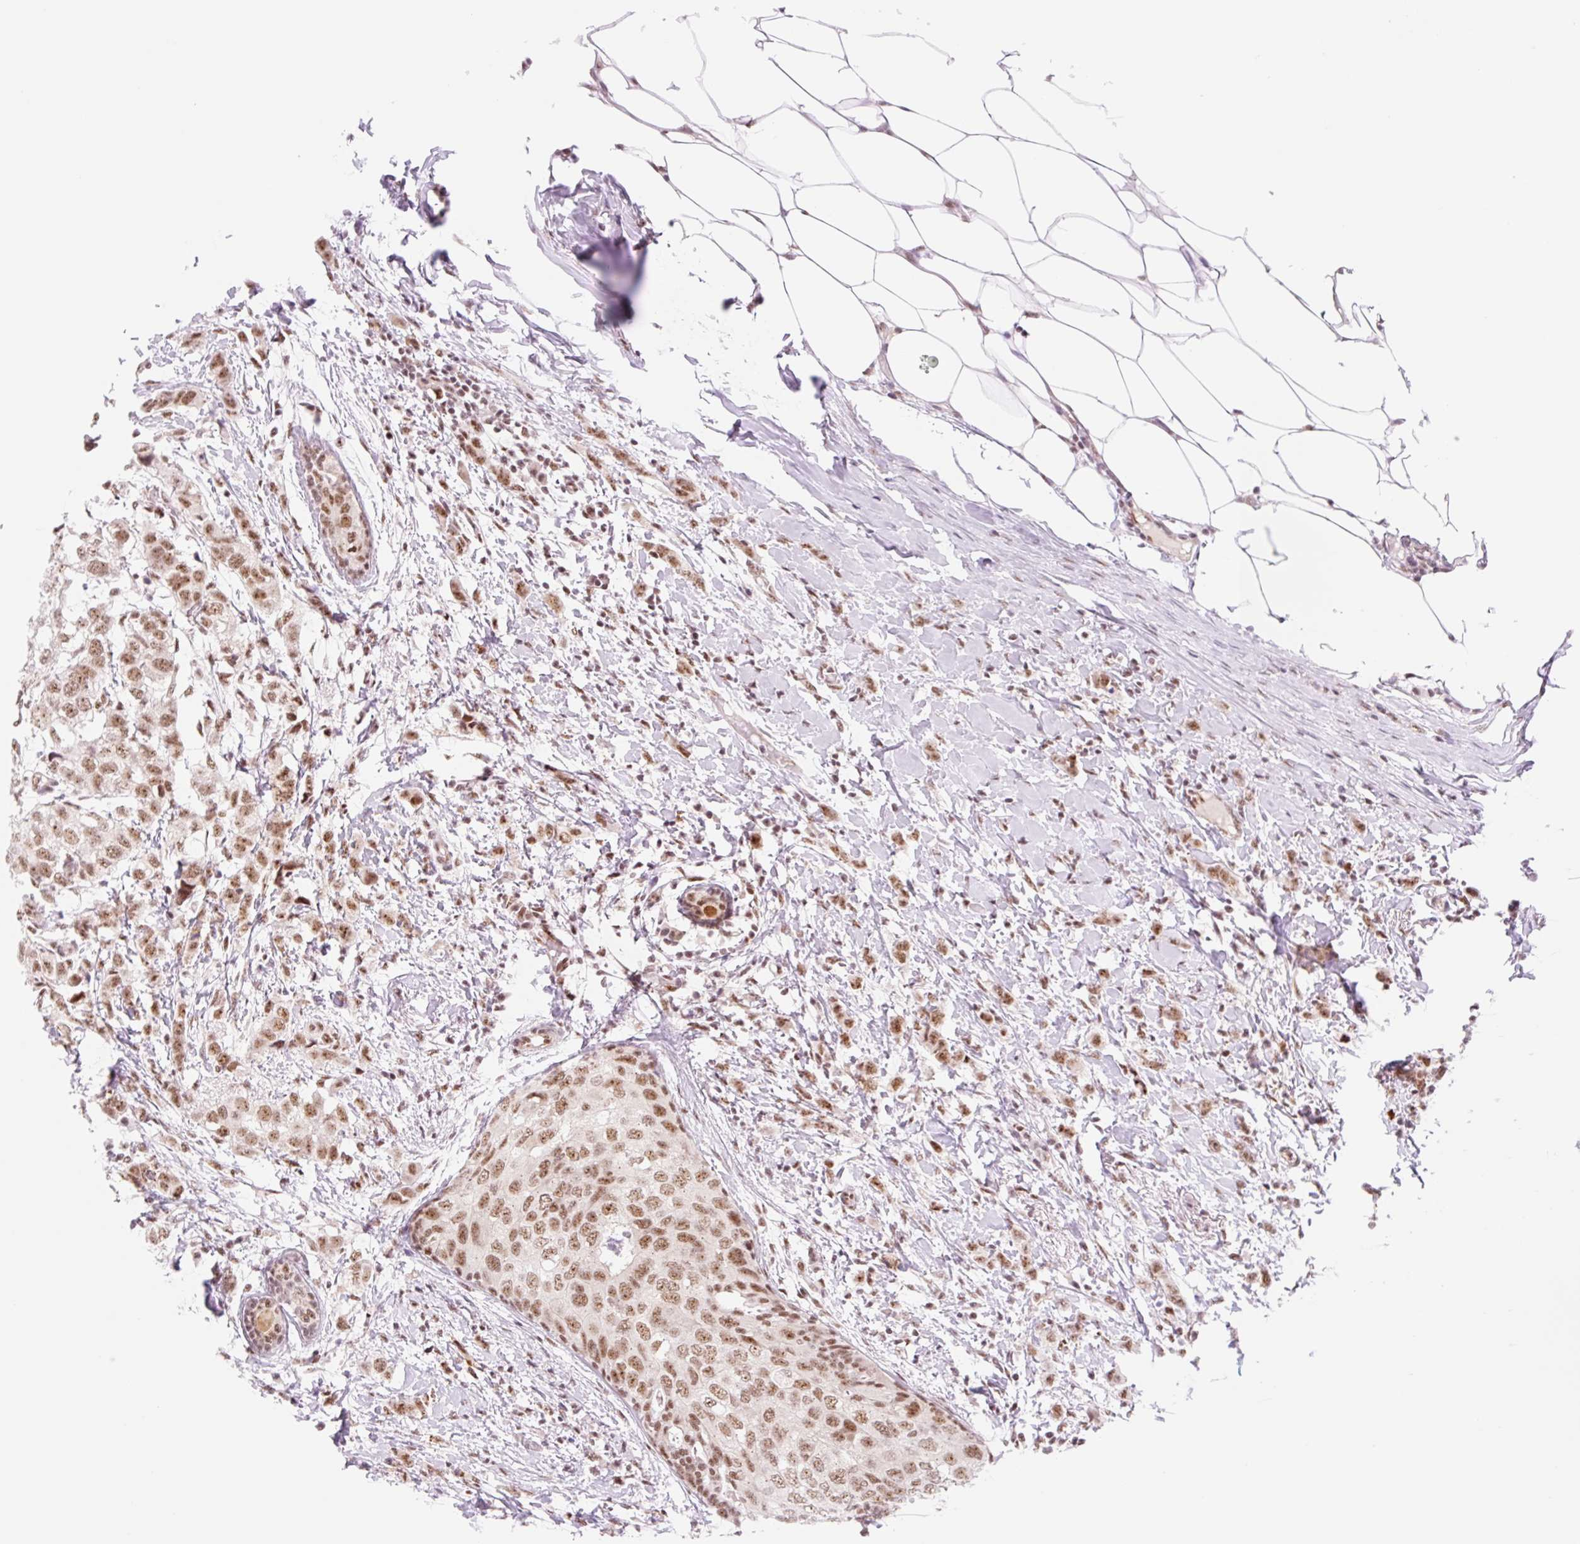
{"staining": {"intensity": "moderate", "quantity": ">75%", "location": "nuclear"}, "tissue": "breast cancer", "cell_type": "Tumor cells", "image_type": "cancer", "snomed": [{"axis": "morphology", "description": "Duct carcinoma"}, {"axis": "topography", "description": "Breast"}], "caption": "Tumor cells show medium levels of moderate nuclear staining in approximately >75% of cells in invasive ductal carcinoma (breast).", "gene": "PRDM11", "patient": {"sex": "female", "age": 50}}